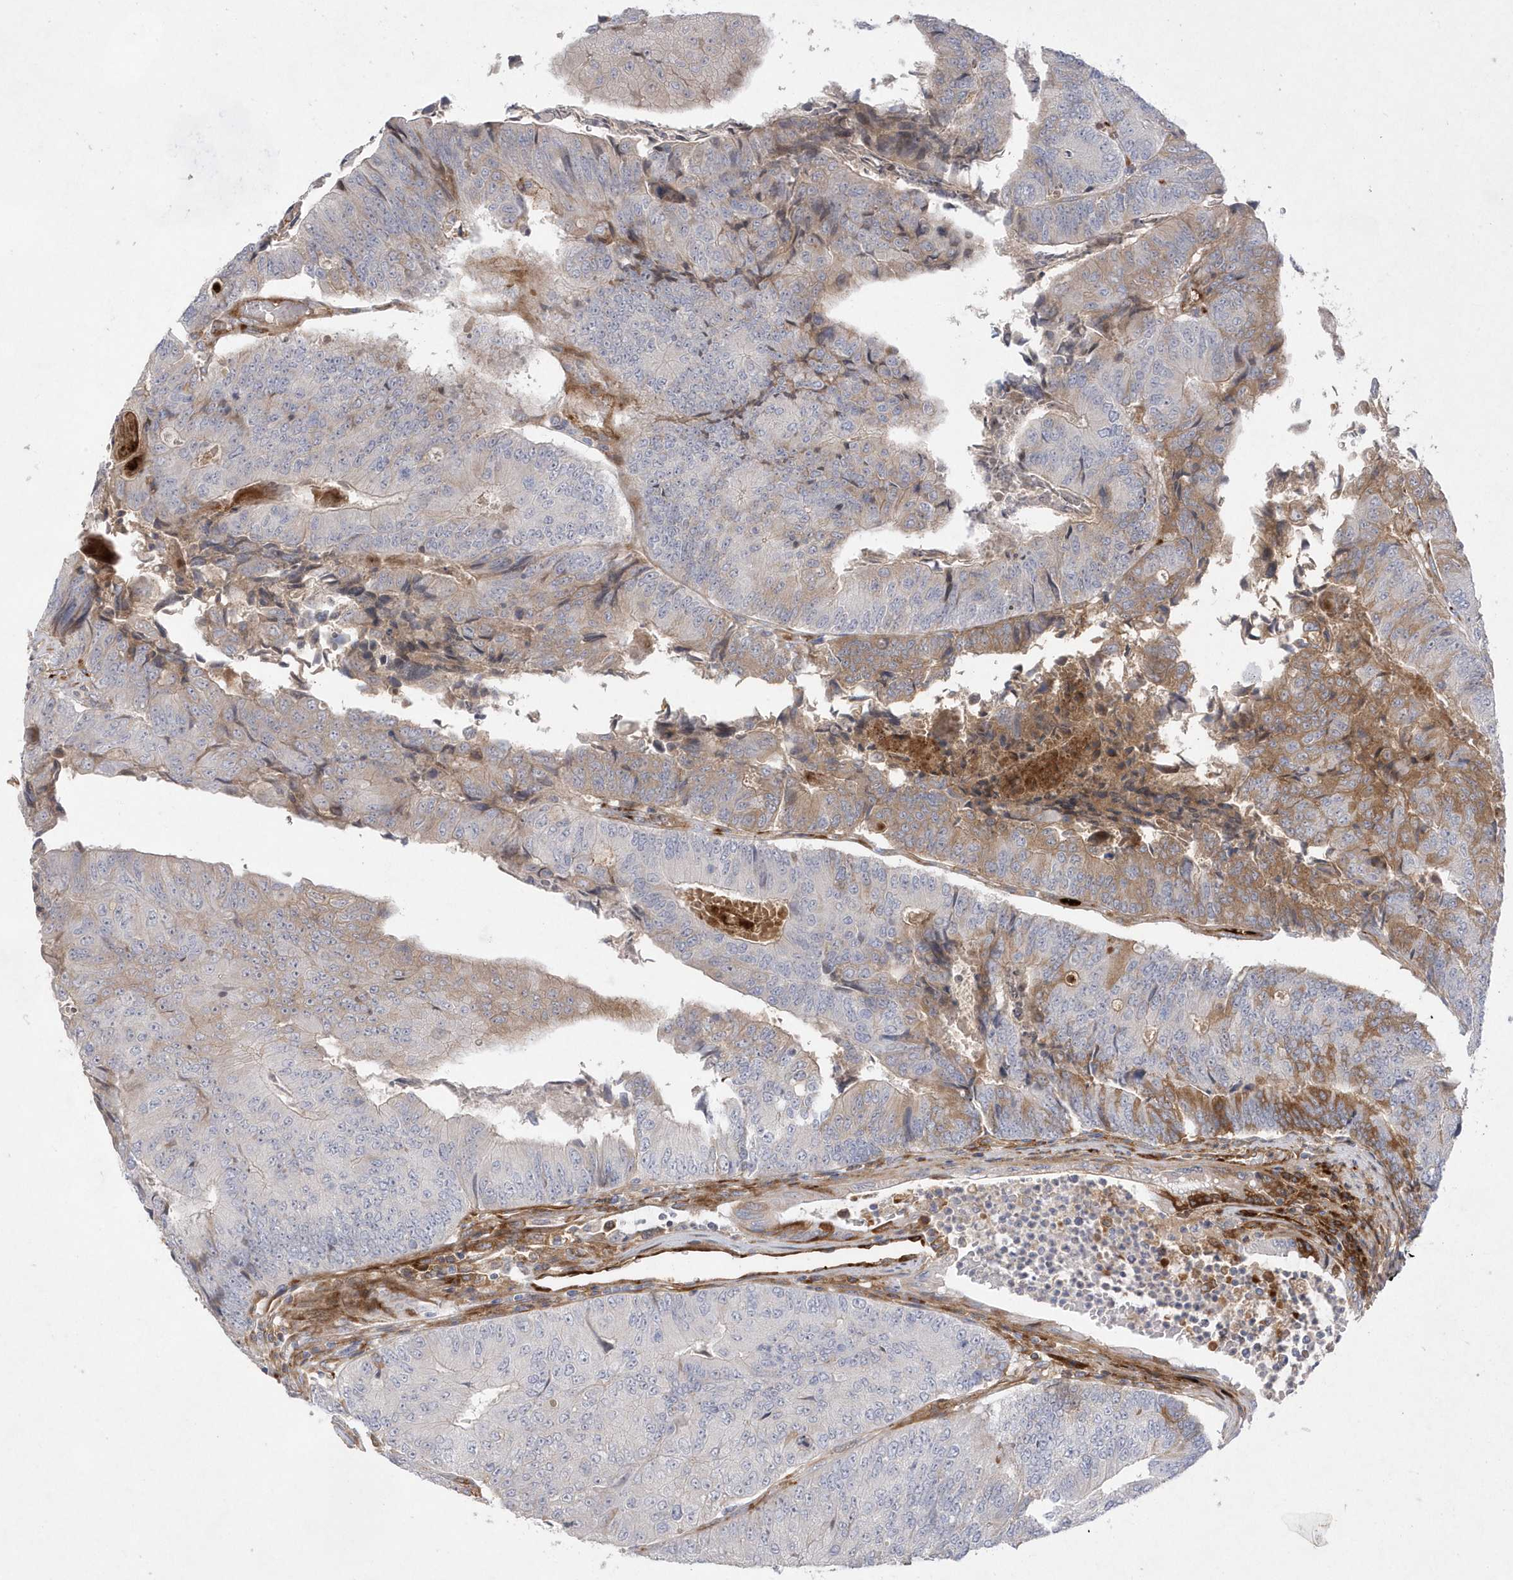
{"staining": {"intensity": "moderate", "quantity": "<25%", "location": "cytoplasmic/membranous"}, "tissue": "colorectal cancer", "cell_type": "Tumor cells", "image_type": "cancer", "snomed": [{"axis": "morphology", "description": "Adenocarcinoma, NOS"}, {"axis": "topography", "description": "Colon"}], "caption": "Brown immunohistochemical staining in human adenocarcinoma (colorectal) displays moderate cytoplasmic/membranous staining in approximately <25% of tumor cells.", "gene": "TMEM132B", "patient": {"sex": "female", "age": 67}}